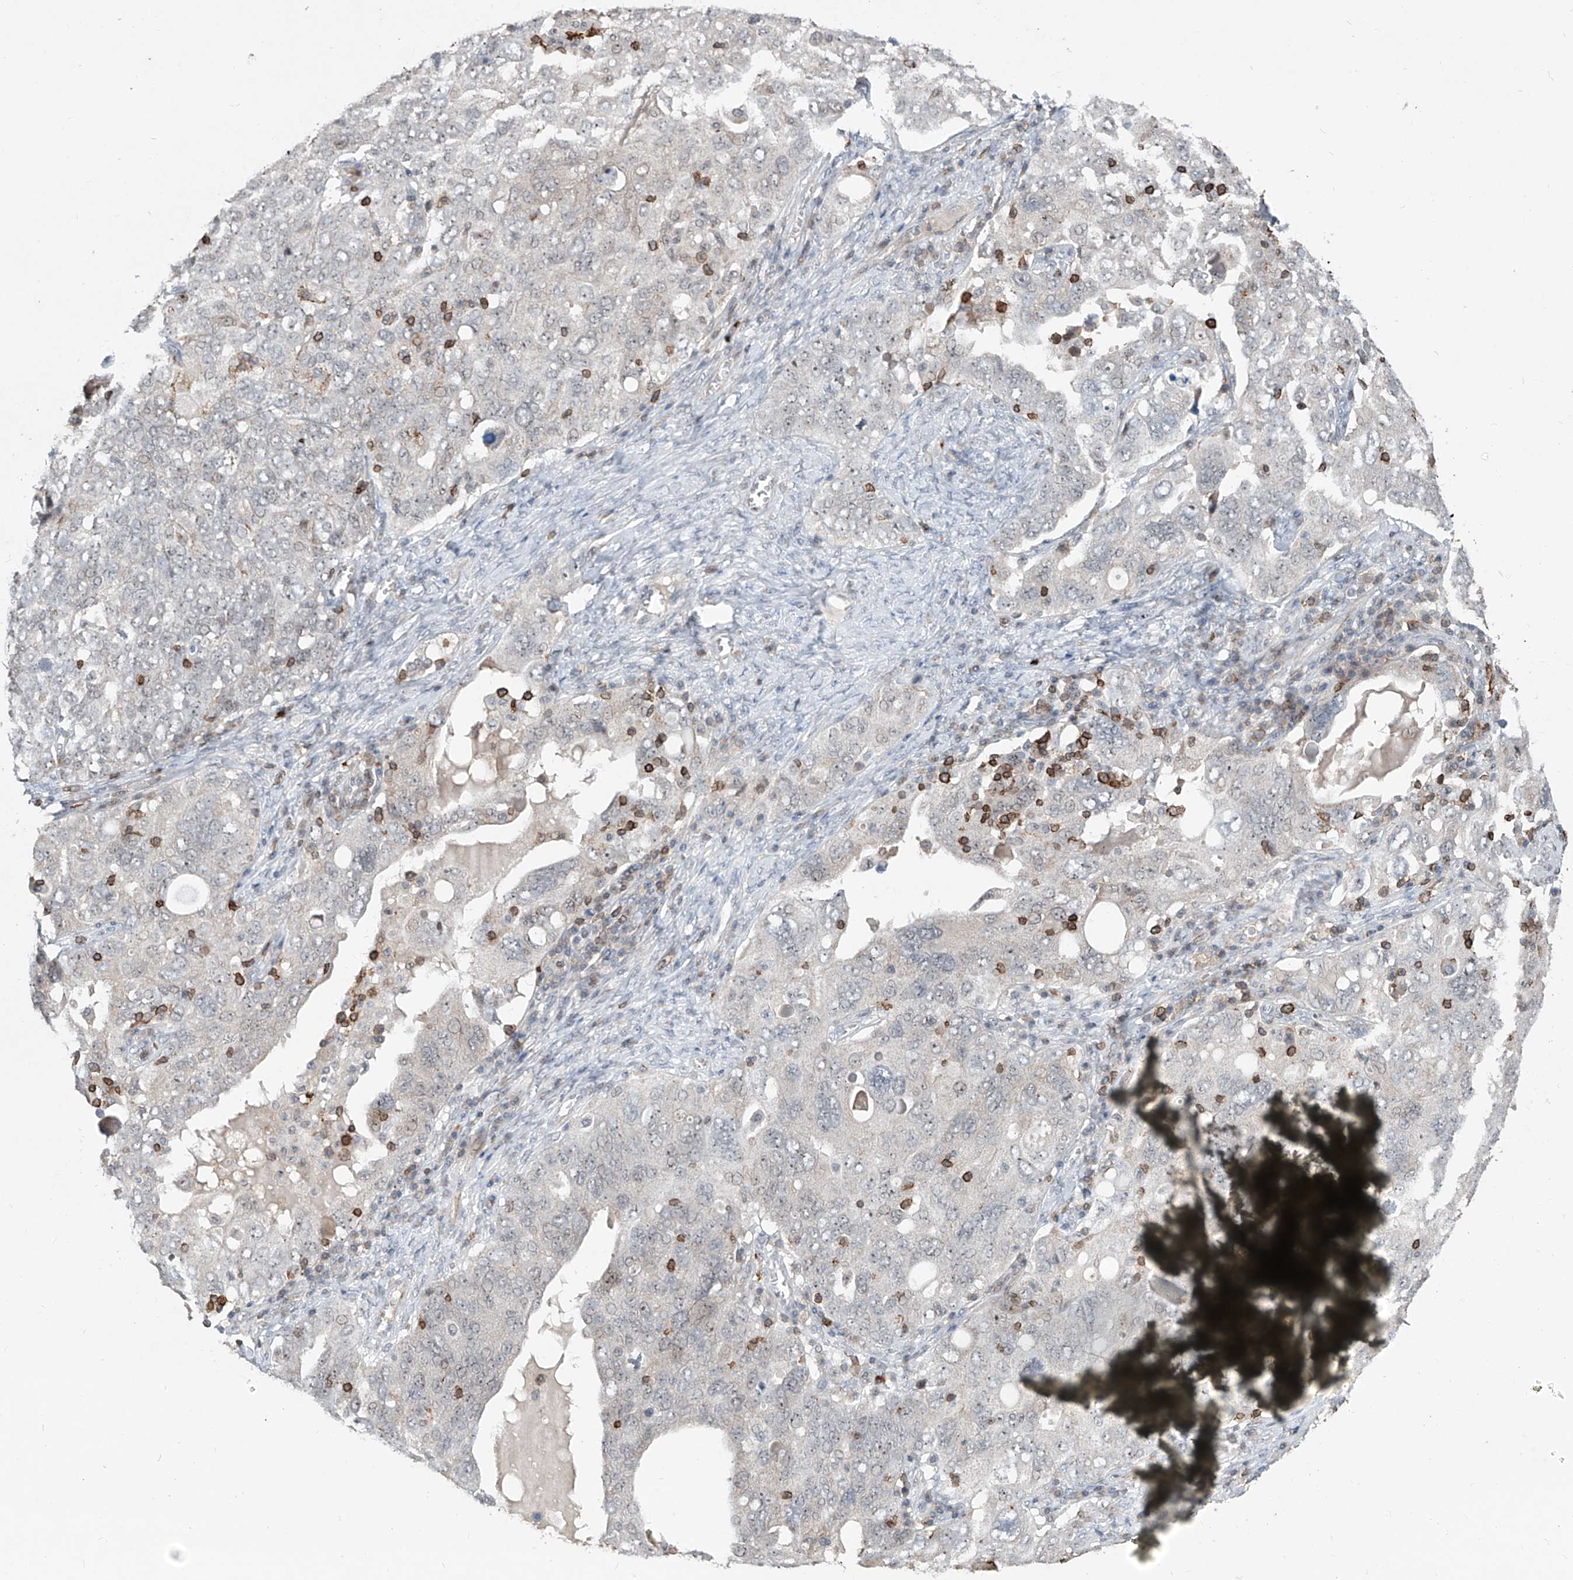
{"staining": {"intensity": "negative", "quantity": "none", "location": "none"}, "tissue": "ovarian cancer", "cell_type": "Tumor cells", "image_type": "cancer", "snomed": [{"axis": "morphology", "description": "Carcinoma, endometroid"}, {"axis": "topography", "description": "Ovary"}], "caption": "Tumor cells show no significant protein expression in ovarian cancer.", "gene": "ZBTB48", "patient": {"sex": "female", "age": 62}}